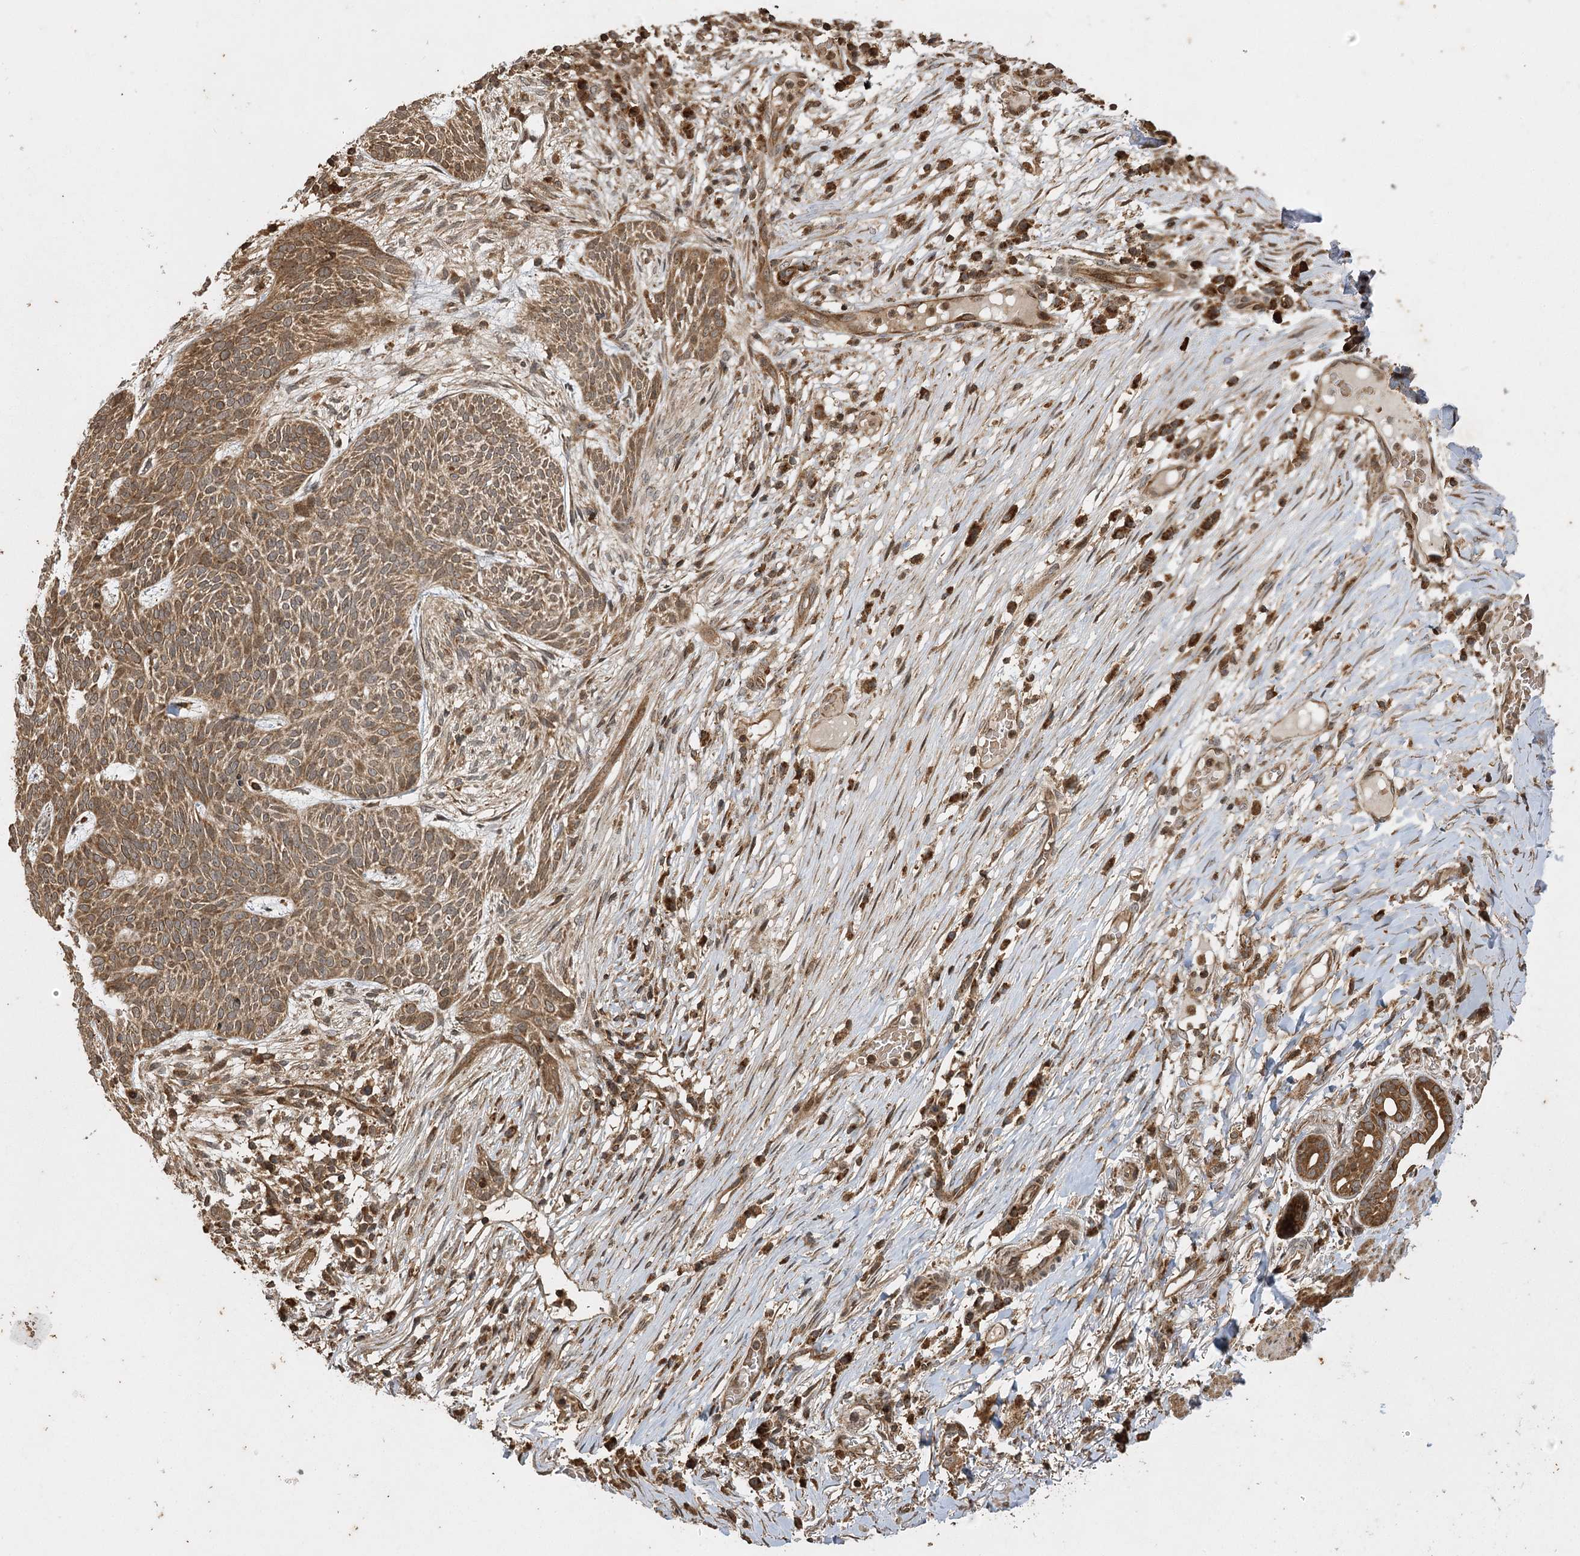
{"staining": {"intensity": "moderate", "quantity": ">75%", "location": "cytoplasmic/membranous"}, "tissue": "skin cancer", "cell_type": "Tumor cells", "image_type": "cancer", "snomed": [{"axis": "morphology", "description": "Normal tissue, NOS"}, {"axis": "morphology", "description": "Basal cell carcinoma"}, {"axis": "topography", "description": "Skin"}], "caption": "Protein positivity by immunohistochemistry (IHC) demonstrates moderate cytoplasmic/membranous staining in about >75% of tumor cells in skin basal cell carcinoma. (DAB = brown stain, brightfield microscopy at high magnification).", "gene": "IL11RA", "patient": {"sex": "male", "age": 64}}